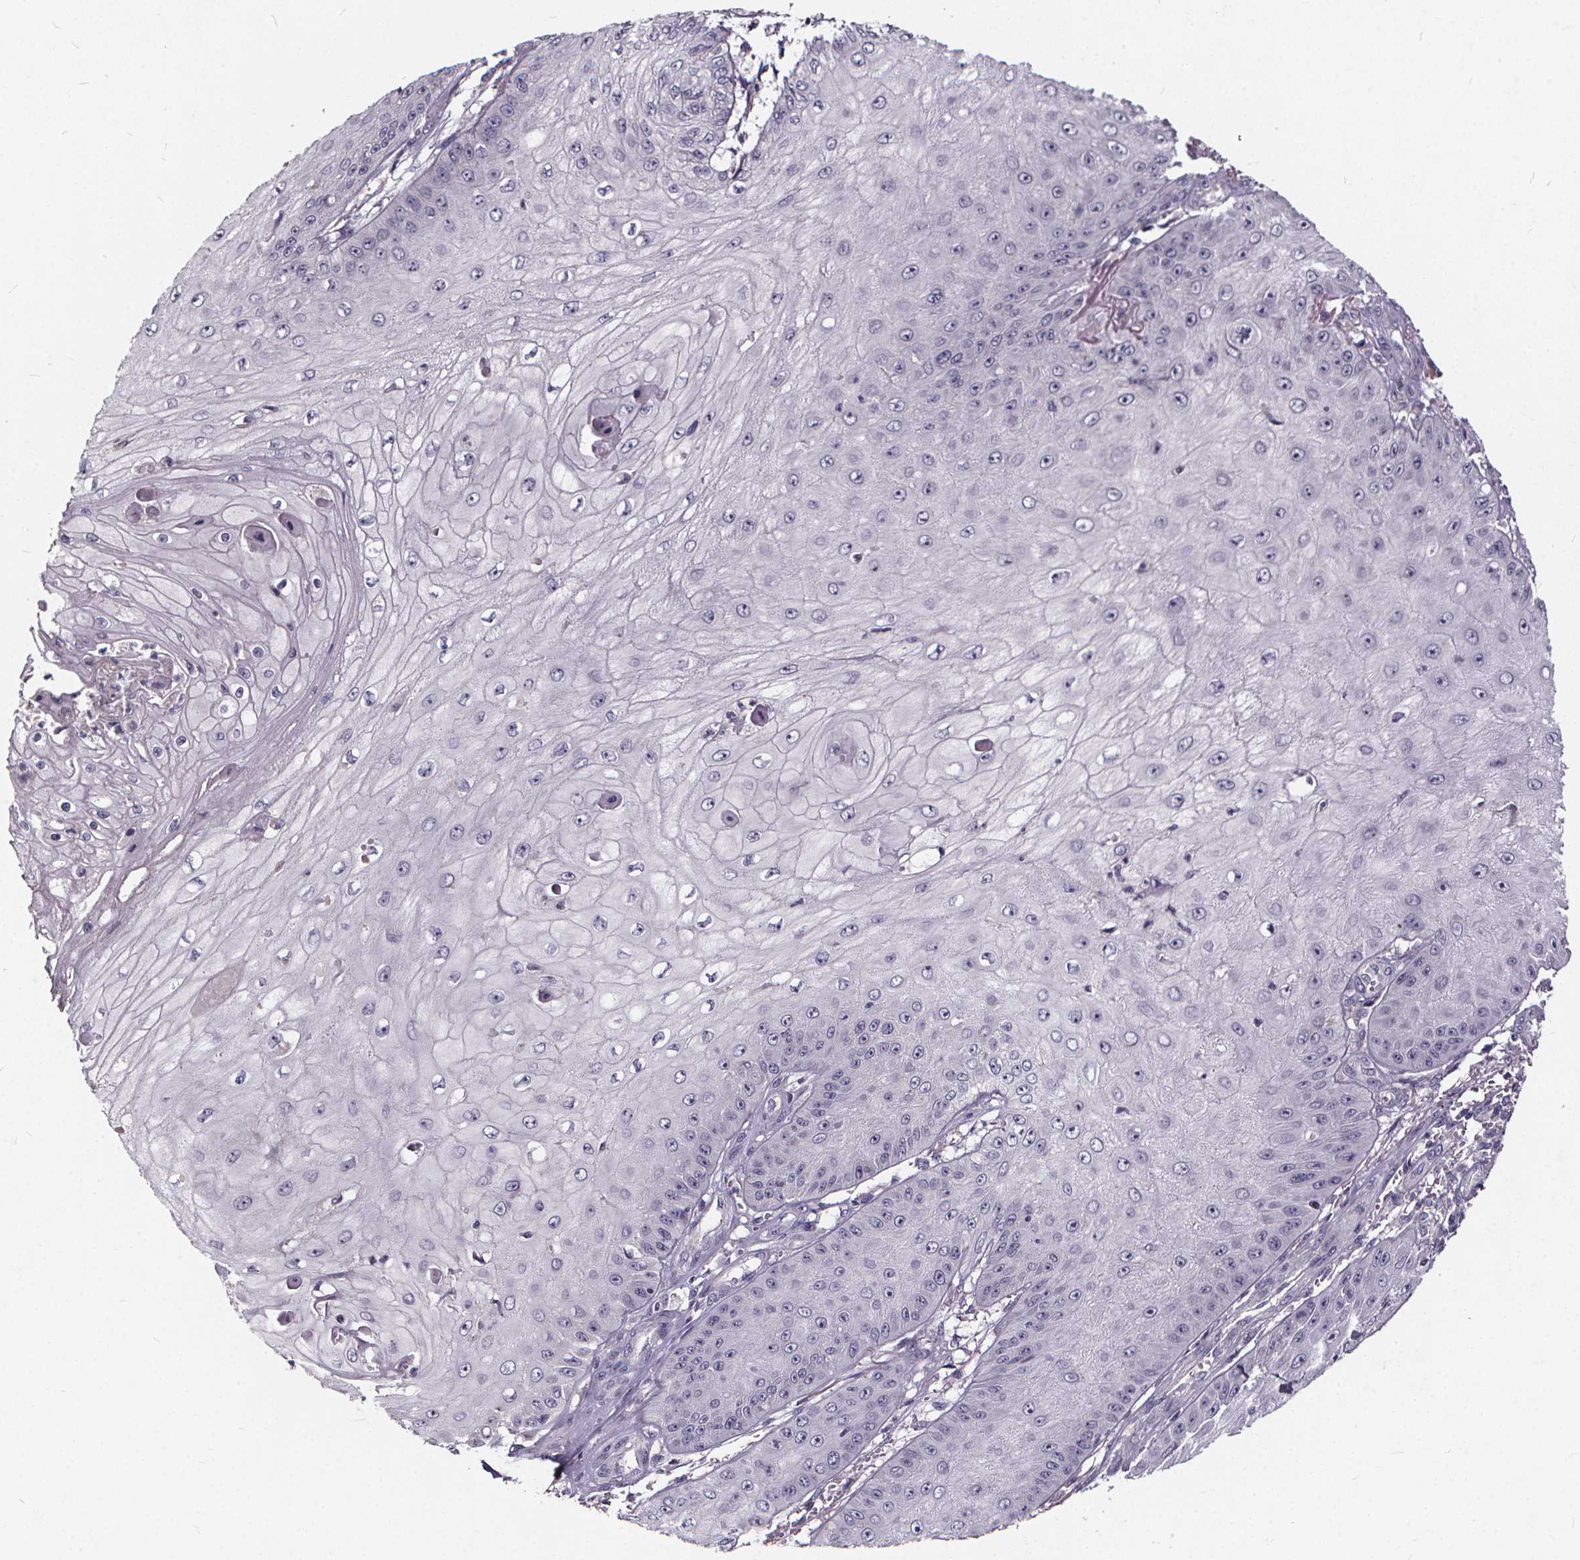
{"staining": {"intensity": "negative", "quantity": "none", "location": "none"}, "tissue": "skin cancer", "cell_type": "Tumor cells", "image_type": "cancer", "snomed": [{"axis": "morphology", "description": "Squamous cell carcinoma, NOS"}, {"axis": "topography", "description": "Skin"}], "caption": "Photomicrograph shows no significant protein expression in tumor cells of squamous cell carcinoma (skin).", "gene": "TSPAN14", "patient": {"sex": "male", "age": 70}}